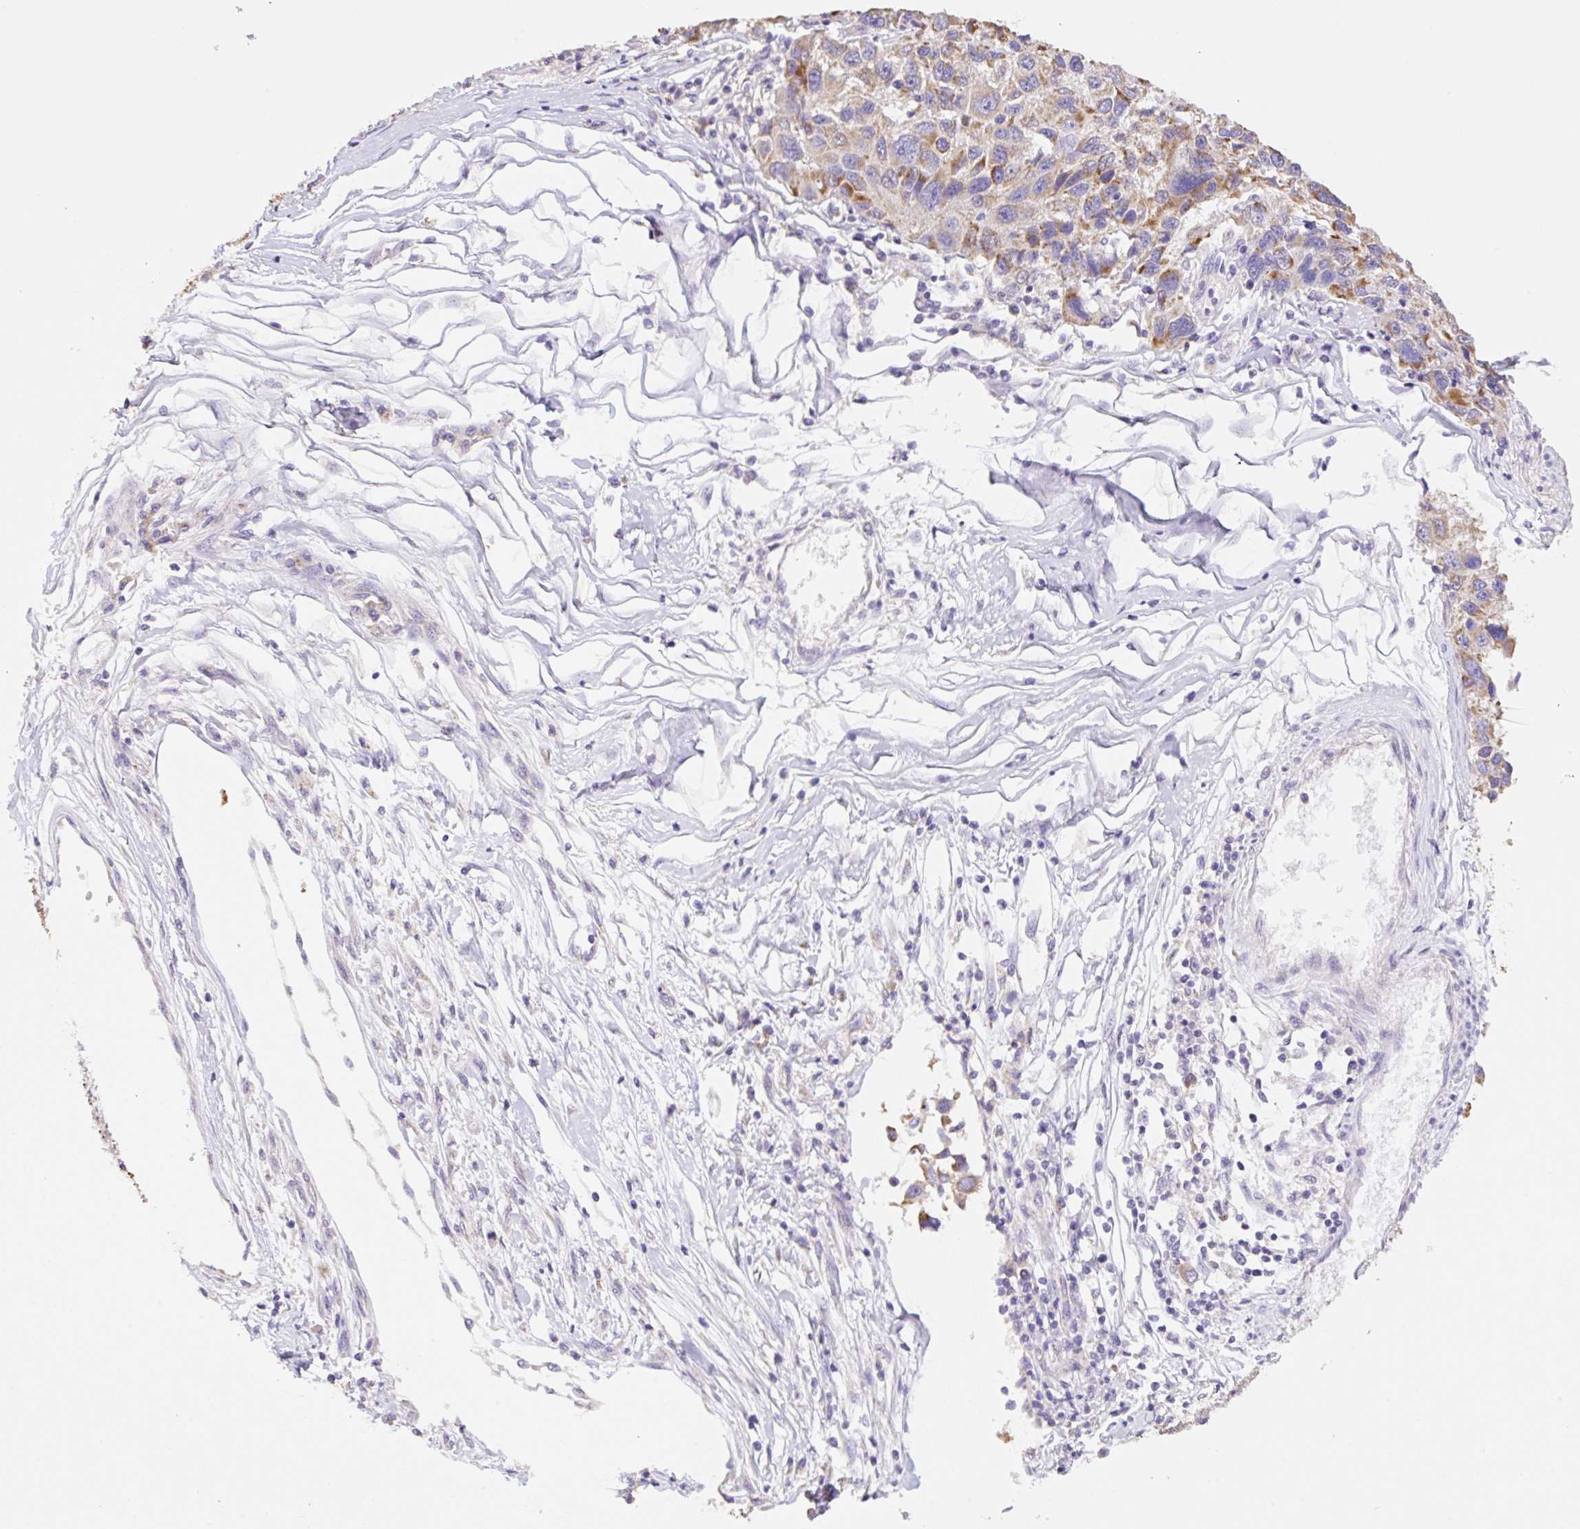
{"staining": {"intensity": "moderate", "quantity": "25%-75%", "location": "cytoplasmic/membranous"}, "tissue": "melanoma", "cell_type": "Tumor cells", "image_type": "cancer", "snomed": [{"axis": "morphology", "description": "Malignant melanoma, NOS"}, {"axis": "topography", "description": "Skin"}], "caption": "Immunohistochemical staining of melanoma displays medium levels of moderate cytoplasmic/membranous staining in about 25%-75% of tumor cells.", "gene": "COPZ2", "patient": {"sex": "male", "age": 53}}